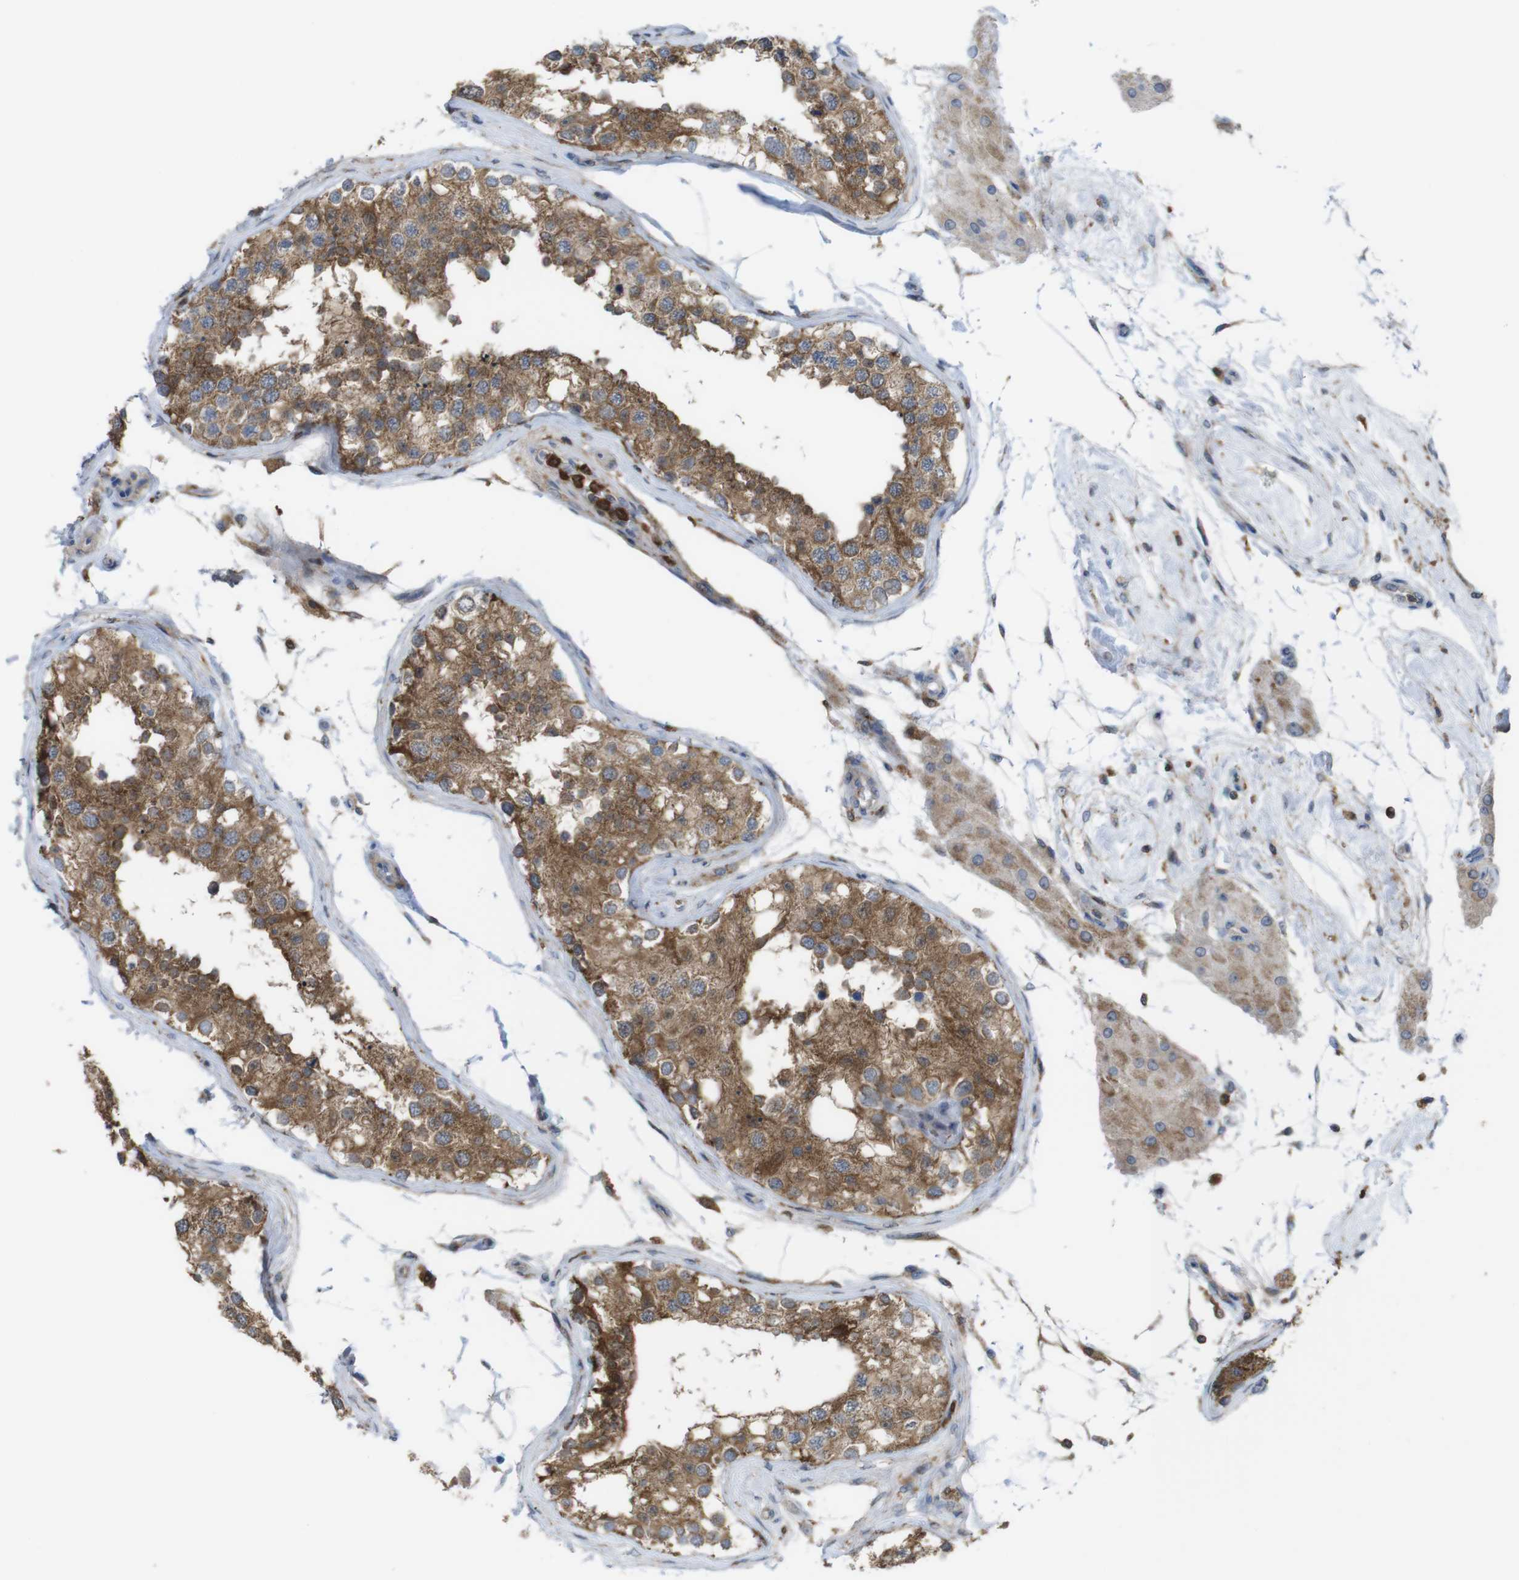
{"staining": {"intensity": "moderate", "quantity": ">75%", "location": "cytoplasmic/membranous"}, "tissue": "testis", "cell_type": "Cells in seminiferous ducts", "image_type": "normal", "snomed": [{"axis": "morphology", "description": "Normal tissue, NOS"}, {"axis": "topography", "description": "Testis"}], "caption": "An image showing moderate cytoplasmic/membranous staining in approximately >75% of cells in seminiferous ducts in unremarkable testis, as visualized by brown immunohistochemical staining.", "gene": "PRKCD", "patient": {"sex": "male", "age": 68}}